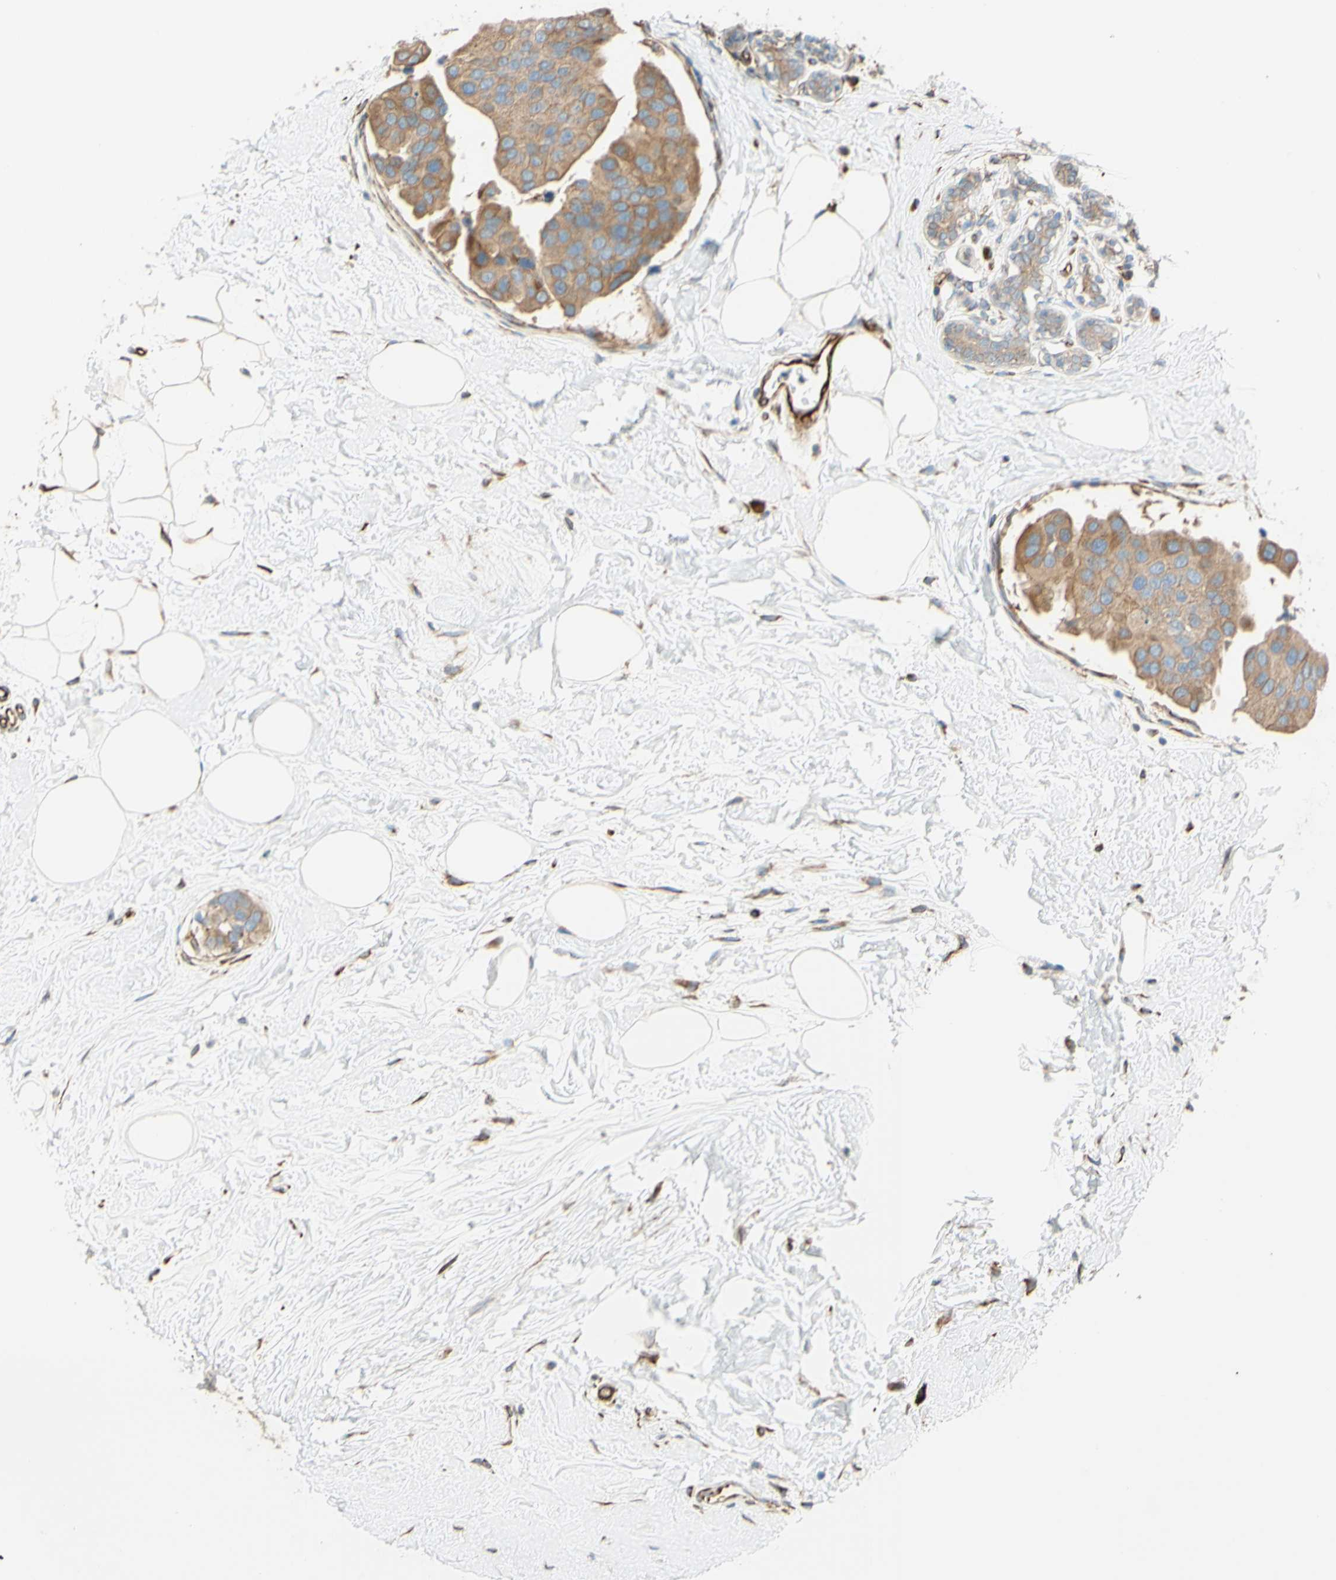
{"staining": {"intensity": "weak", "quantity": ">75%", "location": "cytoplasmic/membranous"}, "tissue": "breast cancer", "cell_type": "Tumor cells", "image_type": "cancer", "snomed": [{"axis": "morphology", "description": "Normal tissue, NOS"}, {"axis": "morphology", "description": "Duct carcinoma"}, {"axis": "topography", "description": "Breast"}], "caption": "This is an image of immunohistochemistry staining of breast invasive ductal carcinoma, which shows weak staining in the cytoplasmic/membranous of tumor cells.", "gene": "C1orf43", "patient": {"sex": "female", "age": 39}}